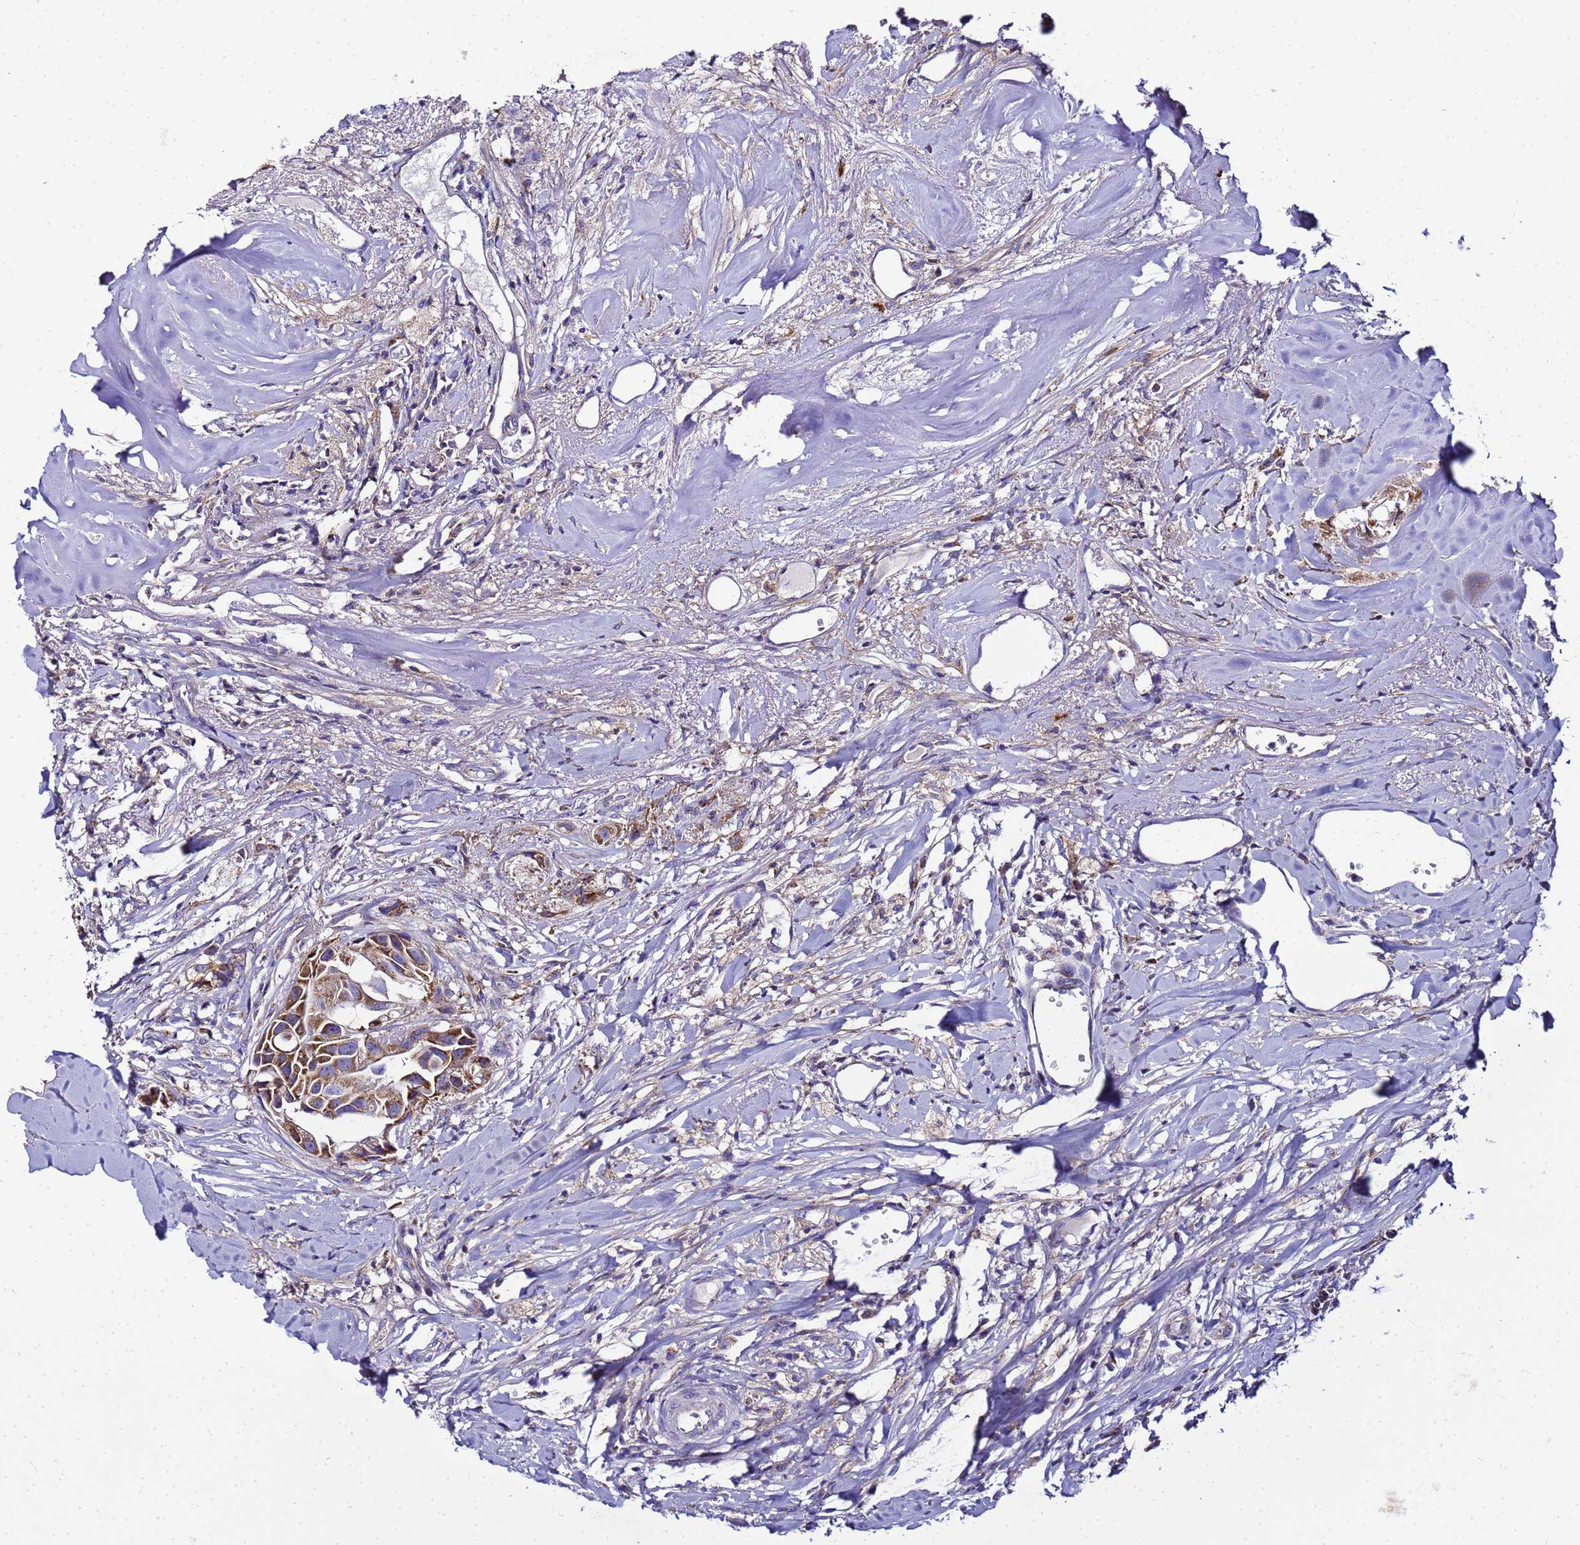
{"staining": {"intensity": "moderate", "quantity": ">75%", "location": "cytoplasmic/membranous"}, "tissue": "head and neck cancer", "cell_type": "Tumor cells", "image_type": "cancer", "snomed": [{"axis": "morphology", "description": "Adenocarcinoma, NOS"}, {"axis": "morphology", "description": "Adenocarcinoma, metastatic, NOS"}, {"axis": "topography", "description": "Head-Neck"}], "caption": "Protein expression analysis of human head and neck cancer (adenocarcinoma) reveals moderate cytoplasmic/membranous staining in about >75% of tumor cells. (DAB (3,3'-diaminobenzidine) IHC with brightfield microscopy, high magnification).", "gene": "HIGD2A", "patient": {"sex": "male", "age": 75}}